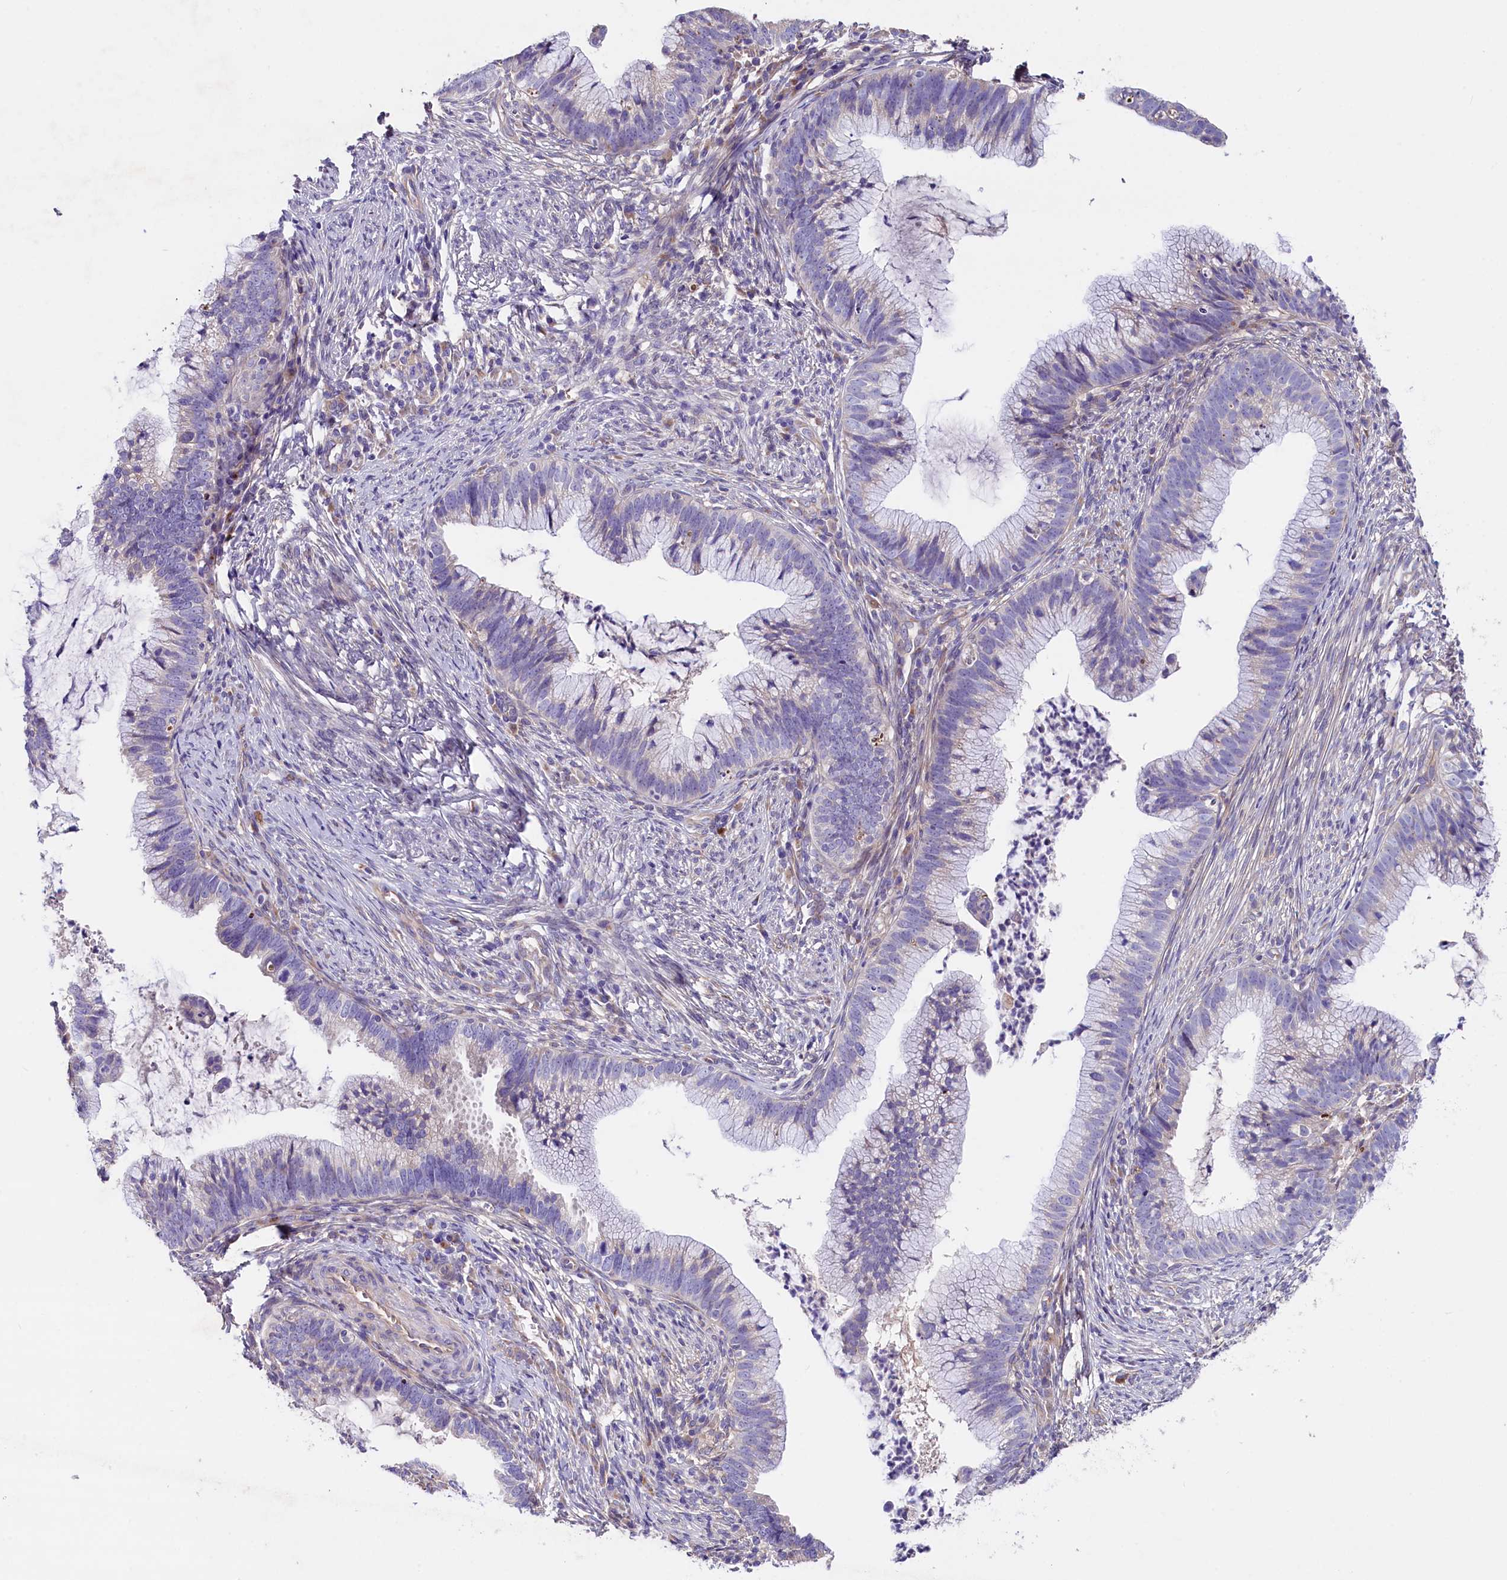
{"staining": {"intensity": "negative", "quantity": "none", "location": "none"}, "tissue": "cervical cancer", "cell_type": "Tumor cells", "image_type": "cancer", "snomed": [{"axis": "morphology", "description": "Adenocarcinoma, NOS"}, {"axis": "topography", "description": "Cervix"}], "caption": "High magnification brightfield microscopy of cervical adenocarcinoma stained with DAB (brown) and counterstained with hematoxylin (blue): tumor cells show no significant expression.", "gene": "GPR108", "patient": {"sex": "female", "age": 36}}